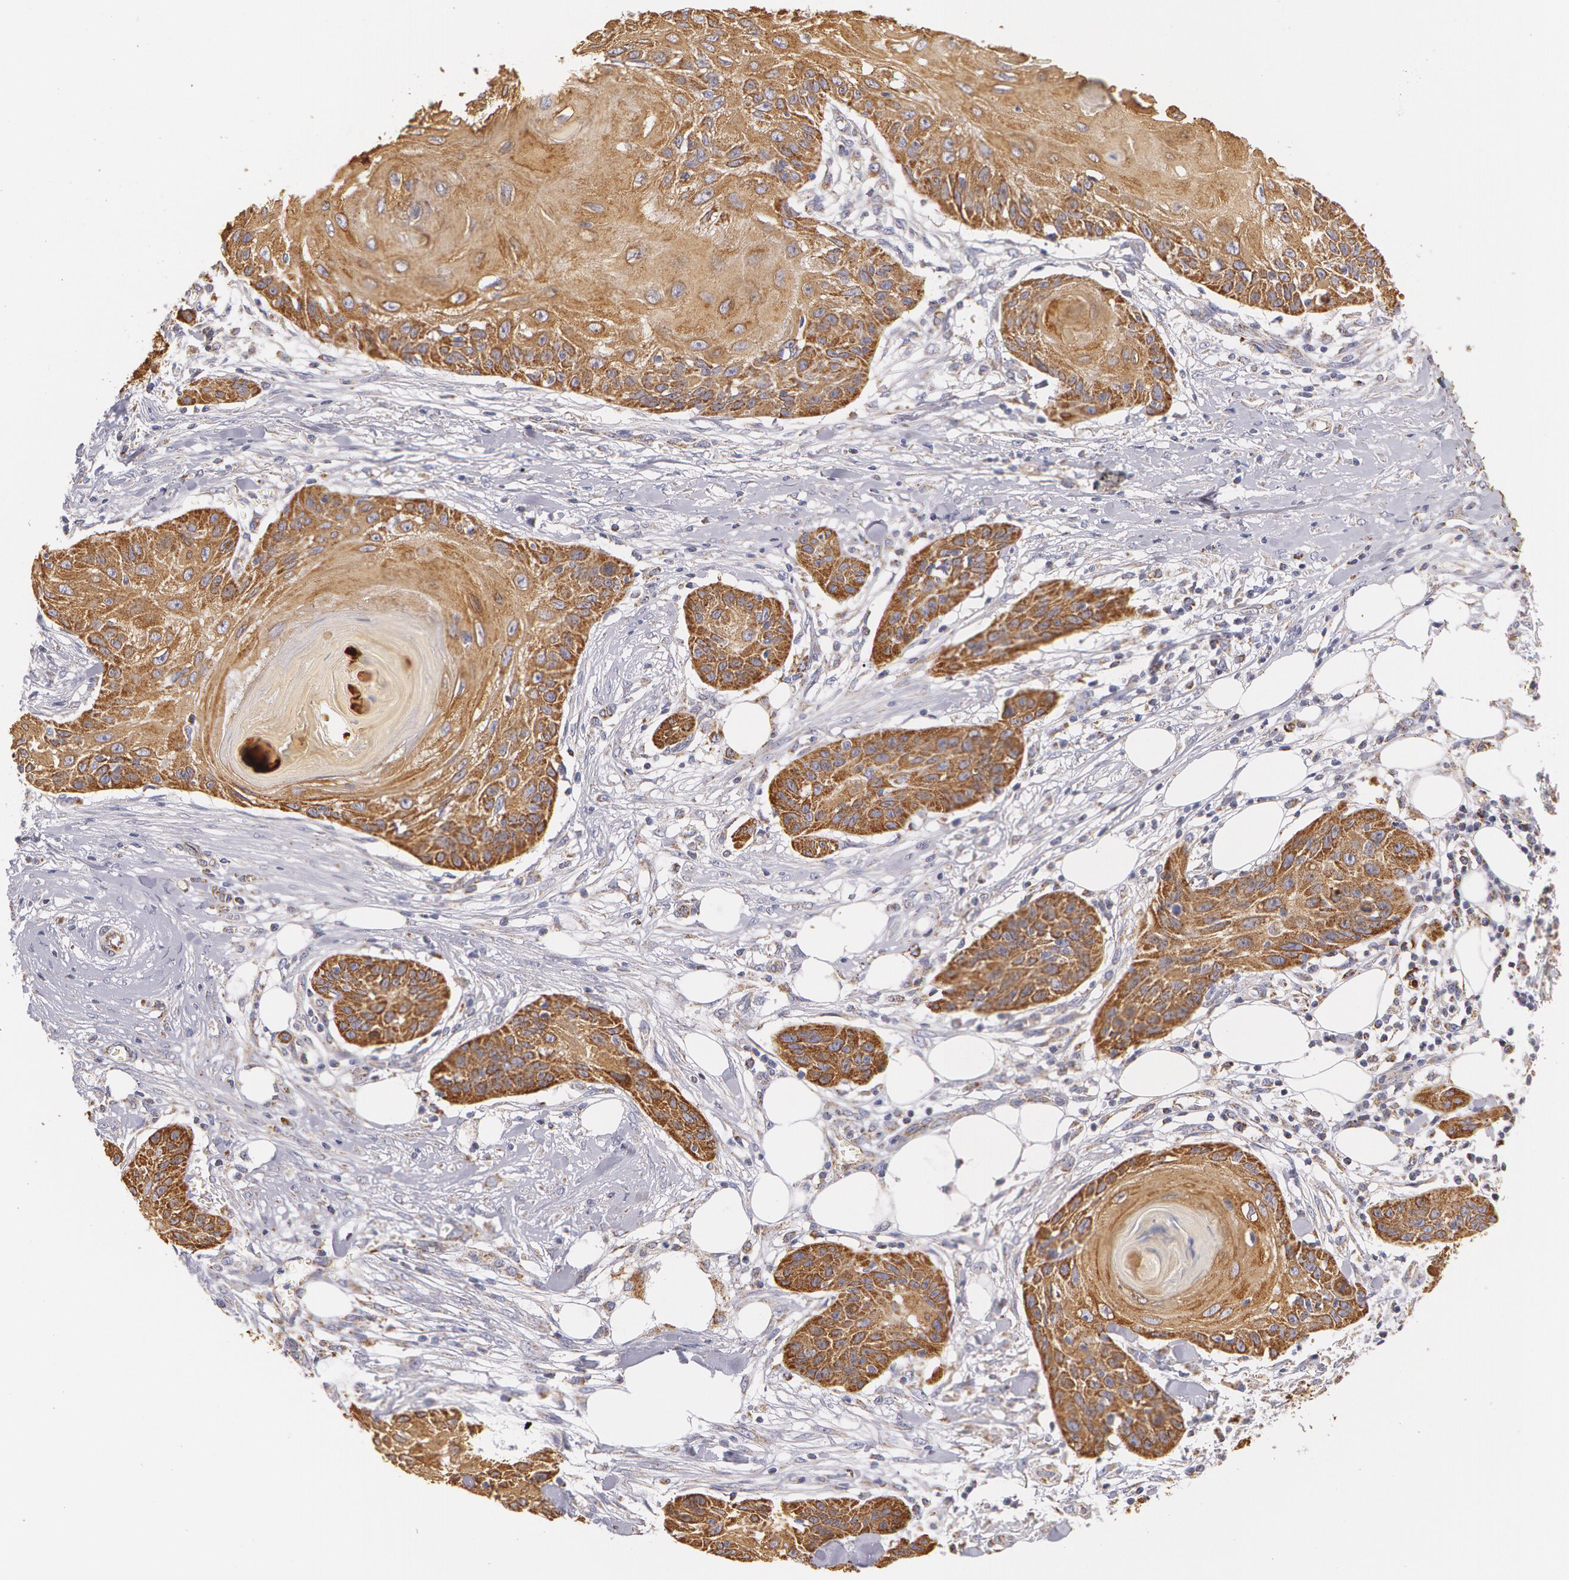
{"staining": {"intensity": "strong", "quantity": ">75%", "location": "cytoplasmic/membranous"}, "tissue": "skin cancer", "cell_type": "Tumor cells", "image_type": "cancer", "snomed": [{"axis": "morphology", "description": "Squamous cell carcinoma, NOS"}, {"axis": "topography", "description": "Skin"}], "caption": "Immunohistochemical staining of human squamous cell carcinoma (skin) displays high levels of strong cytoplasmic/membranous protein positivity in approximately >75% of tumor cells.", "gene": "KRT18", "patient": {"sex": "female", "age": 88}}